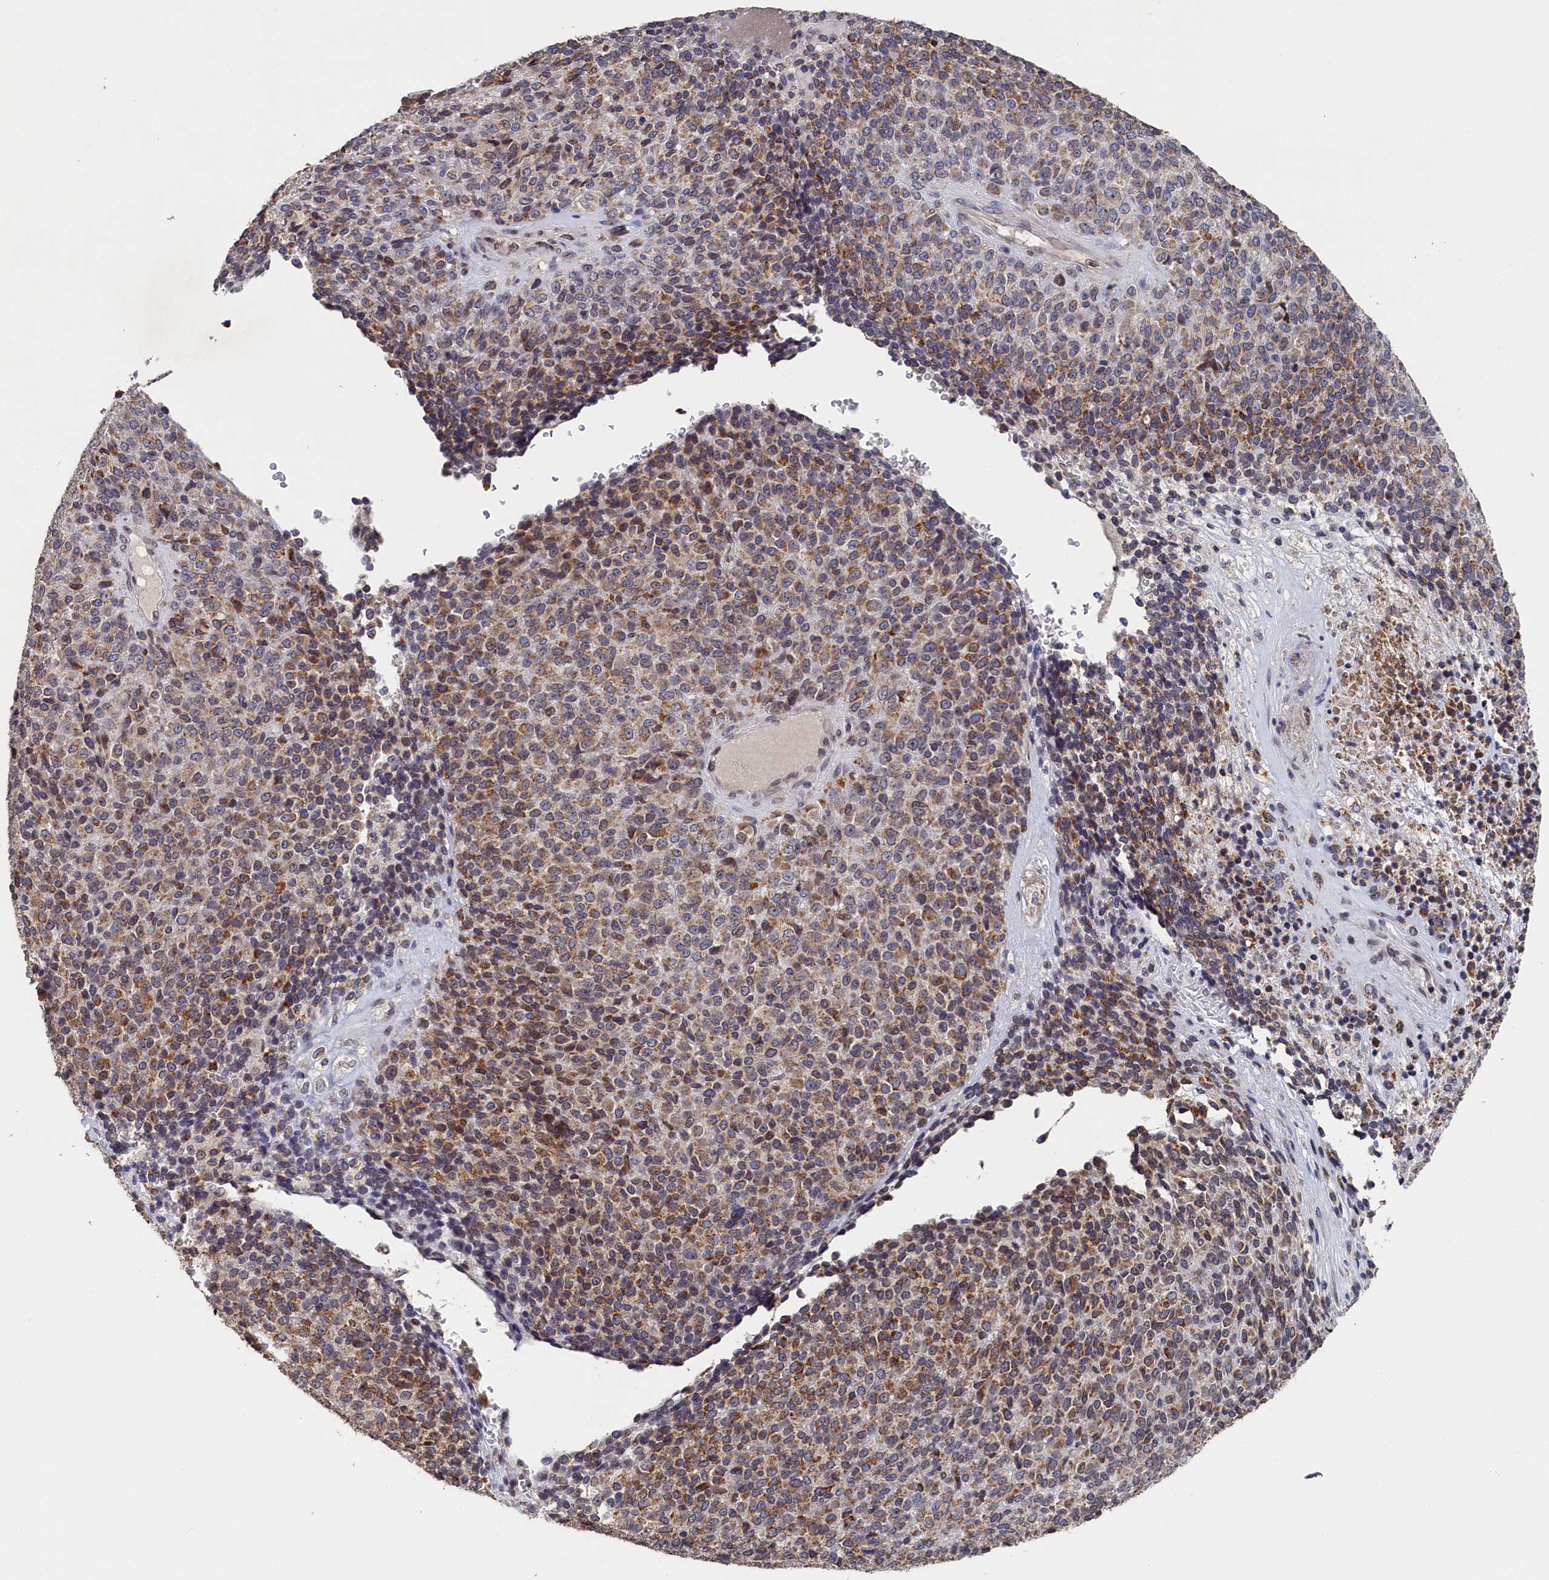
{"staining": {"intensity": "moderate", "quantity": ">75%", "location": "cytoplasmic/membranous"}, "tissue": "melanoma", "cell_type": "Tumor cells", "image_type": "cancer", "snomed": [{"axis": "morphology", "description": "Malignant melanoma, Metastatic site"}, {"axis": "topography", "description": "Brain"}], "caption": "The histopathology image reveals immunohistochemical staining of melanoma. There is moderate cytoplasmic/membranous expression is present in about >75% of tumor cells.", "gene": "ANKEF1", "patient": {"sex": "female", "age": 56}}